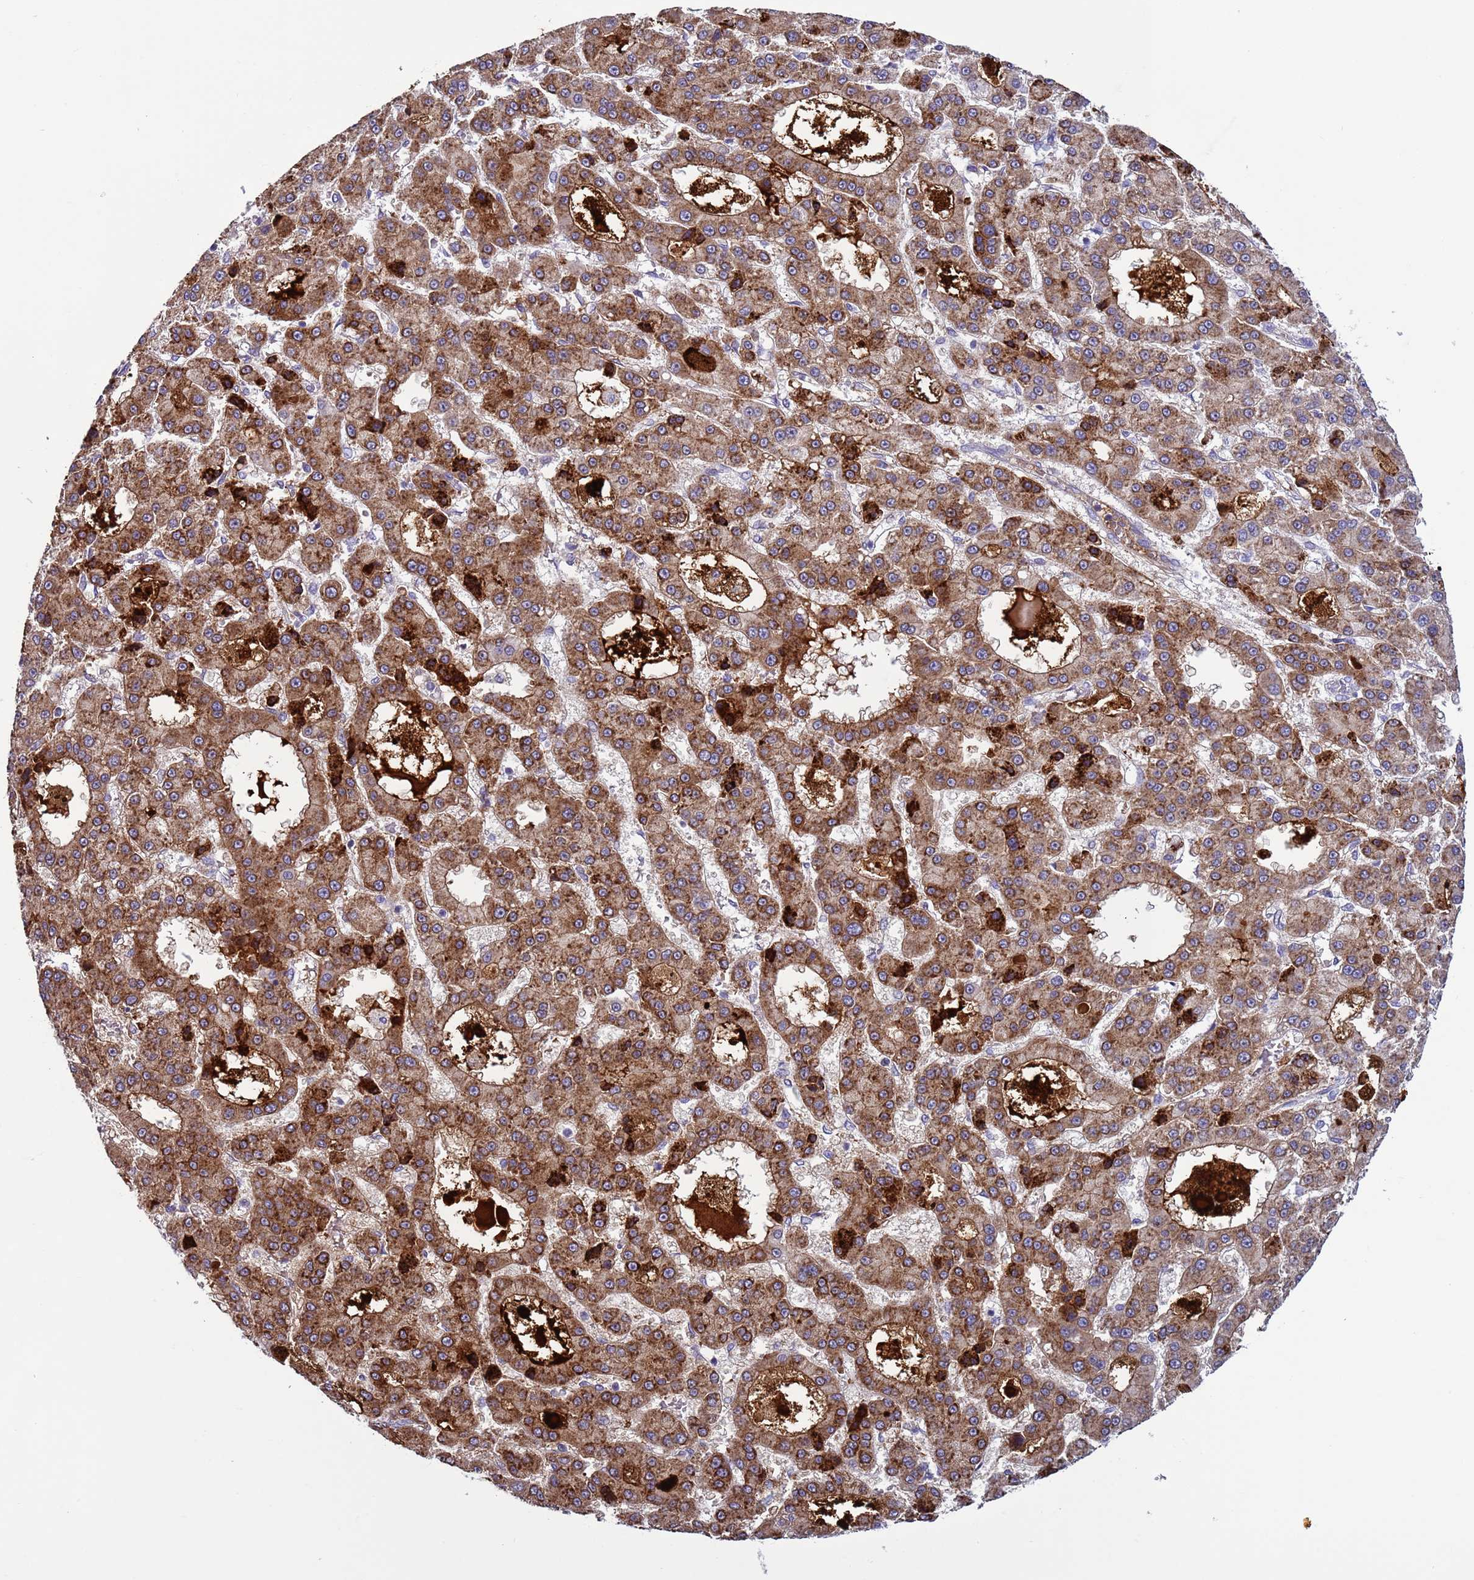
{"staining": {"intensity": "moderate", "quantity": ">75%", "location": "cytoplasmic/membranous"}, "tissue": "liver cancer", "cell_type": "Tumor cells", "image_type": "cancer", "snomed": [{"axis": "morphology", "description": "Carcinoma, Hepatocellular, NOS"}, {"axis": "topography", "description": "Liver"}], "caption": "Human liver cancer (hepatocellular carcinoma) stained for a protein (brown) shows moderate cytoplasmic/membranous positive staining in about >75% of tumor cells.", "gene": "TRIM51", "patient": {"sex": "male", "age": 70}}